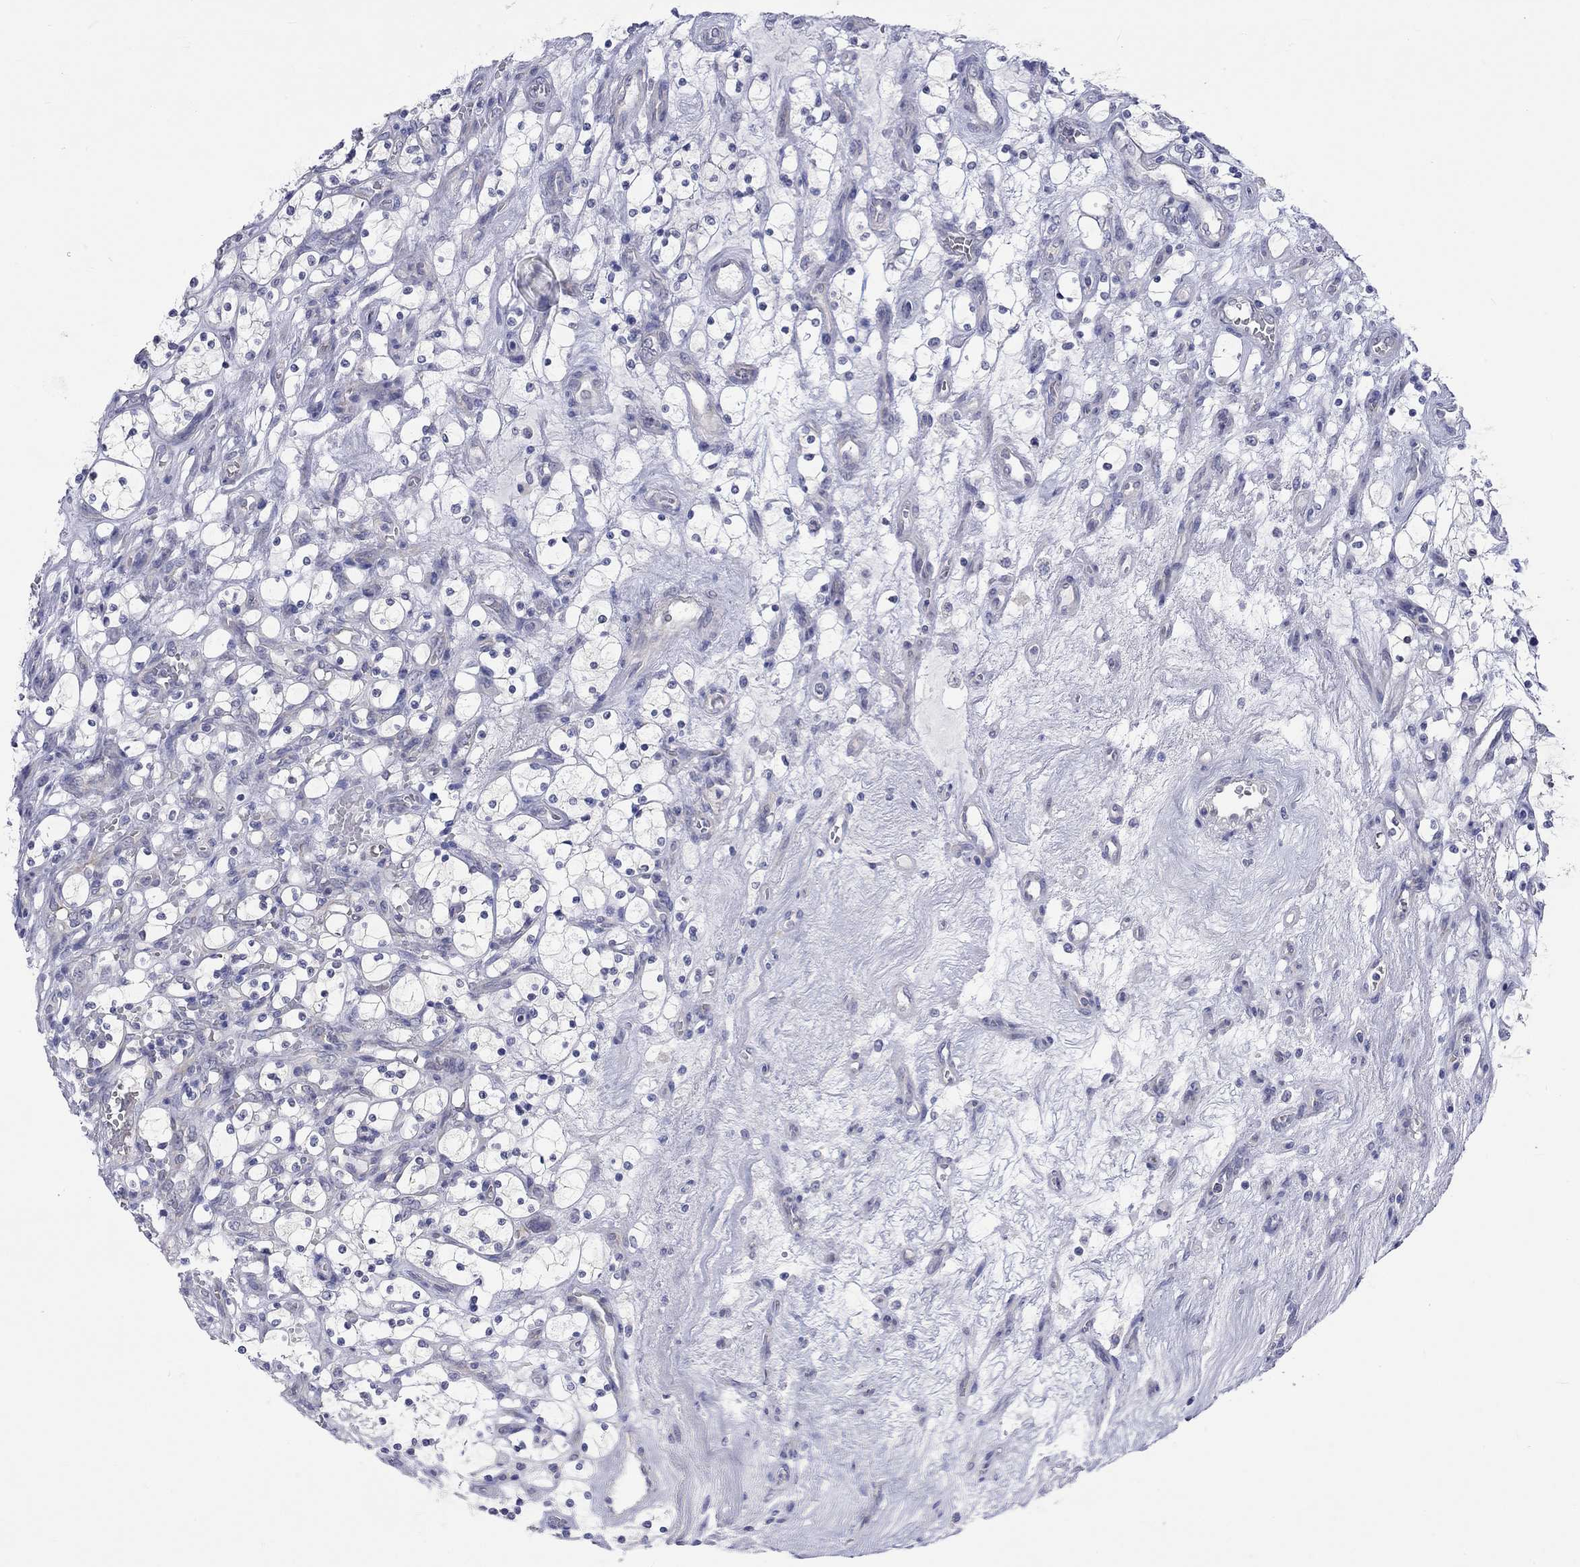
{"staining": {"intensity": "negative", "quantity": "none", "location": "none"}, "tissue": "renal cancer", "cell_type": "Tumor cells", "image_type": "cancer", "snomed": [{"axis": "morphology", "description": "Adenocarcinoma, NOS"}, {"axis": "topography", "description": "Kidney"}], "caption": "There is no significant staining in tumor cells of renal cancer (adenocarcinoma).", "gene": "CERS1", "patient": {"sex": "female", "age": 69}}